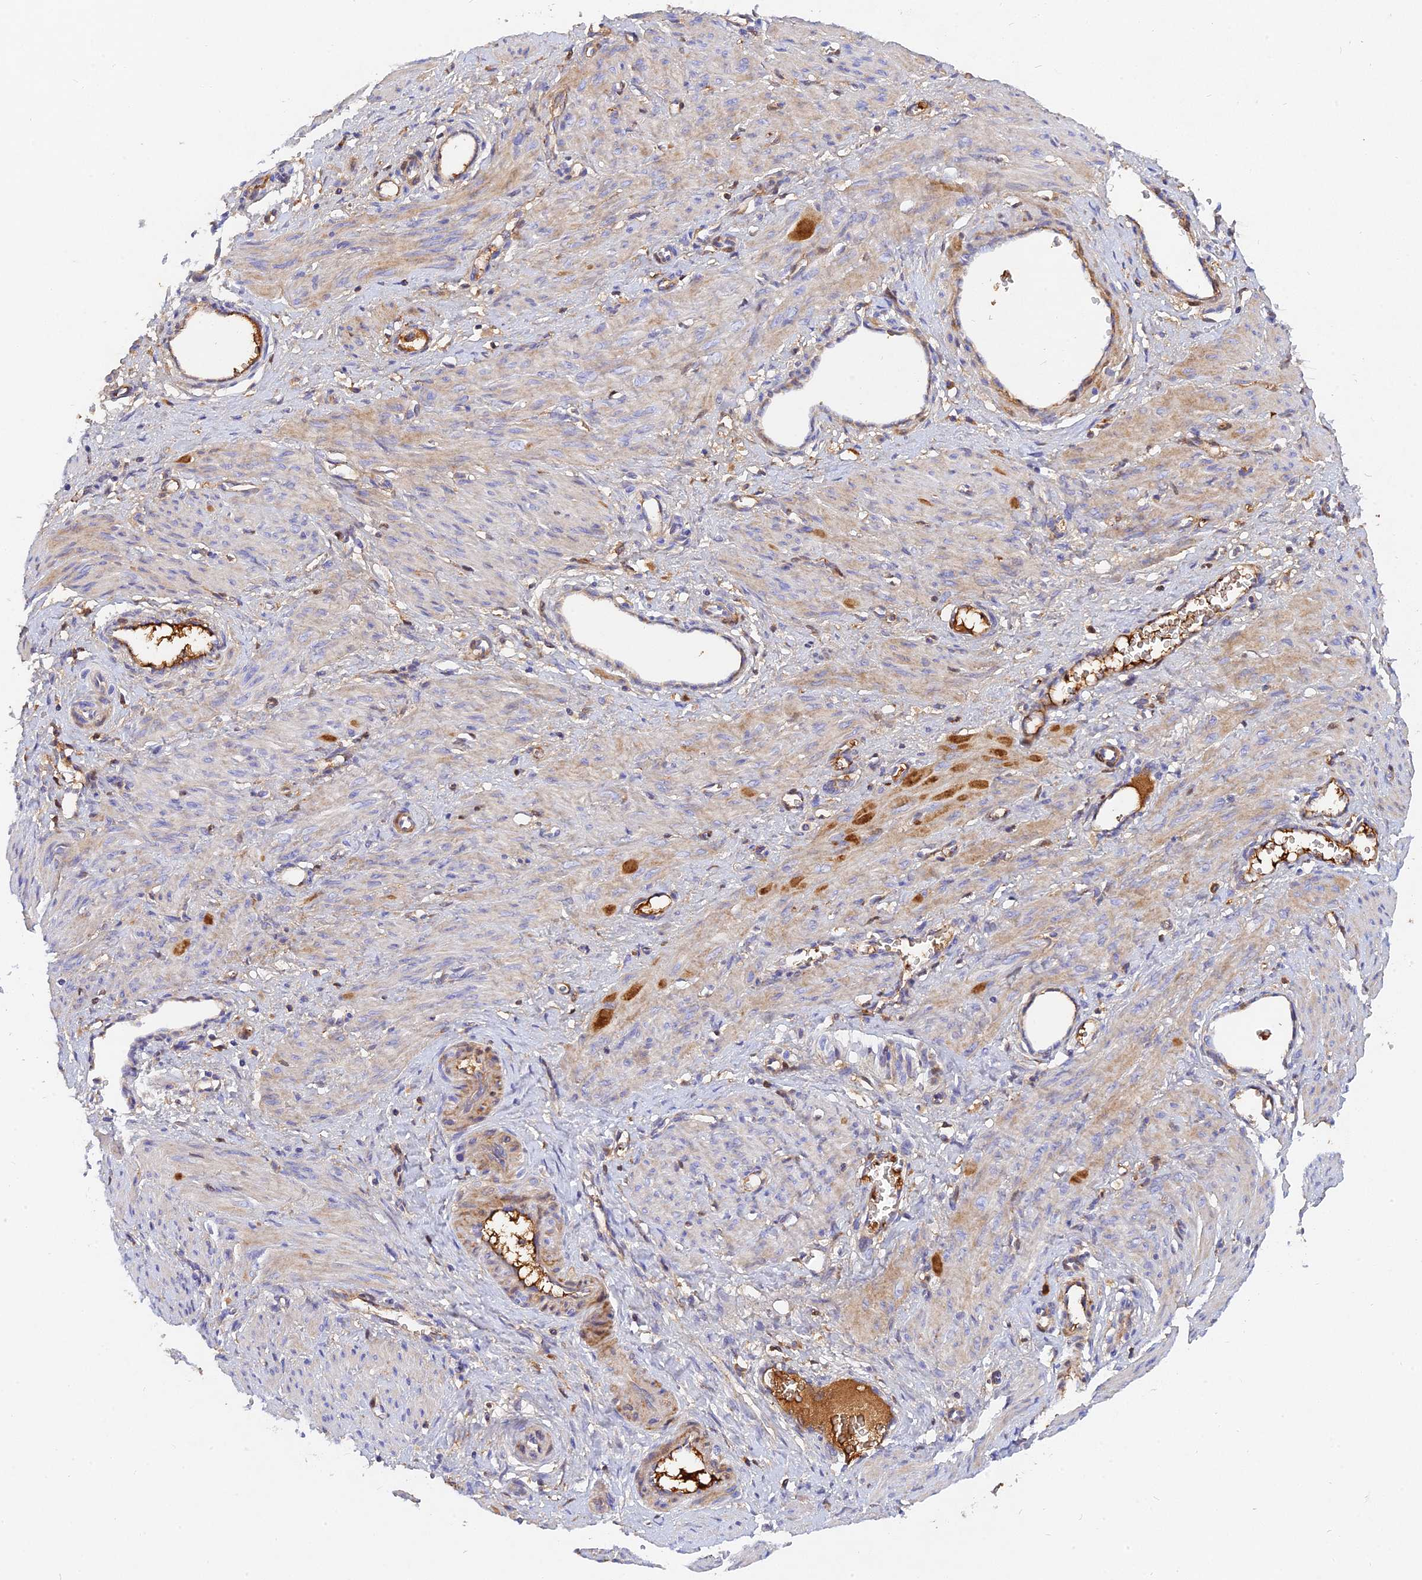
{"staining": {"intensity": "moderate", "quantity": "<25%", "location": "cytoplasmic/membranous"}, "tissue": "smooth muscle", "cell_type": "Smooth muscle cells", "image_type": "normal", "snomed": [{"axis": "morphology", "description": "Normal tissue, NOS"}, {"axis": "topography", "description": "Endometrium"}], "caption": "DAB (3,3'-diaminobenzidine) immunohistochemical staining of benign human smooth muscle exhibits moderate cytoplasmic/membranous protein positivity in about <25% of smooth muscle cells.", "gene": "MROH1", "patient": {"sex": "female", "age": 33}}